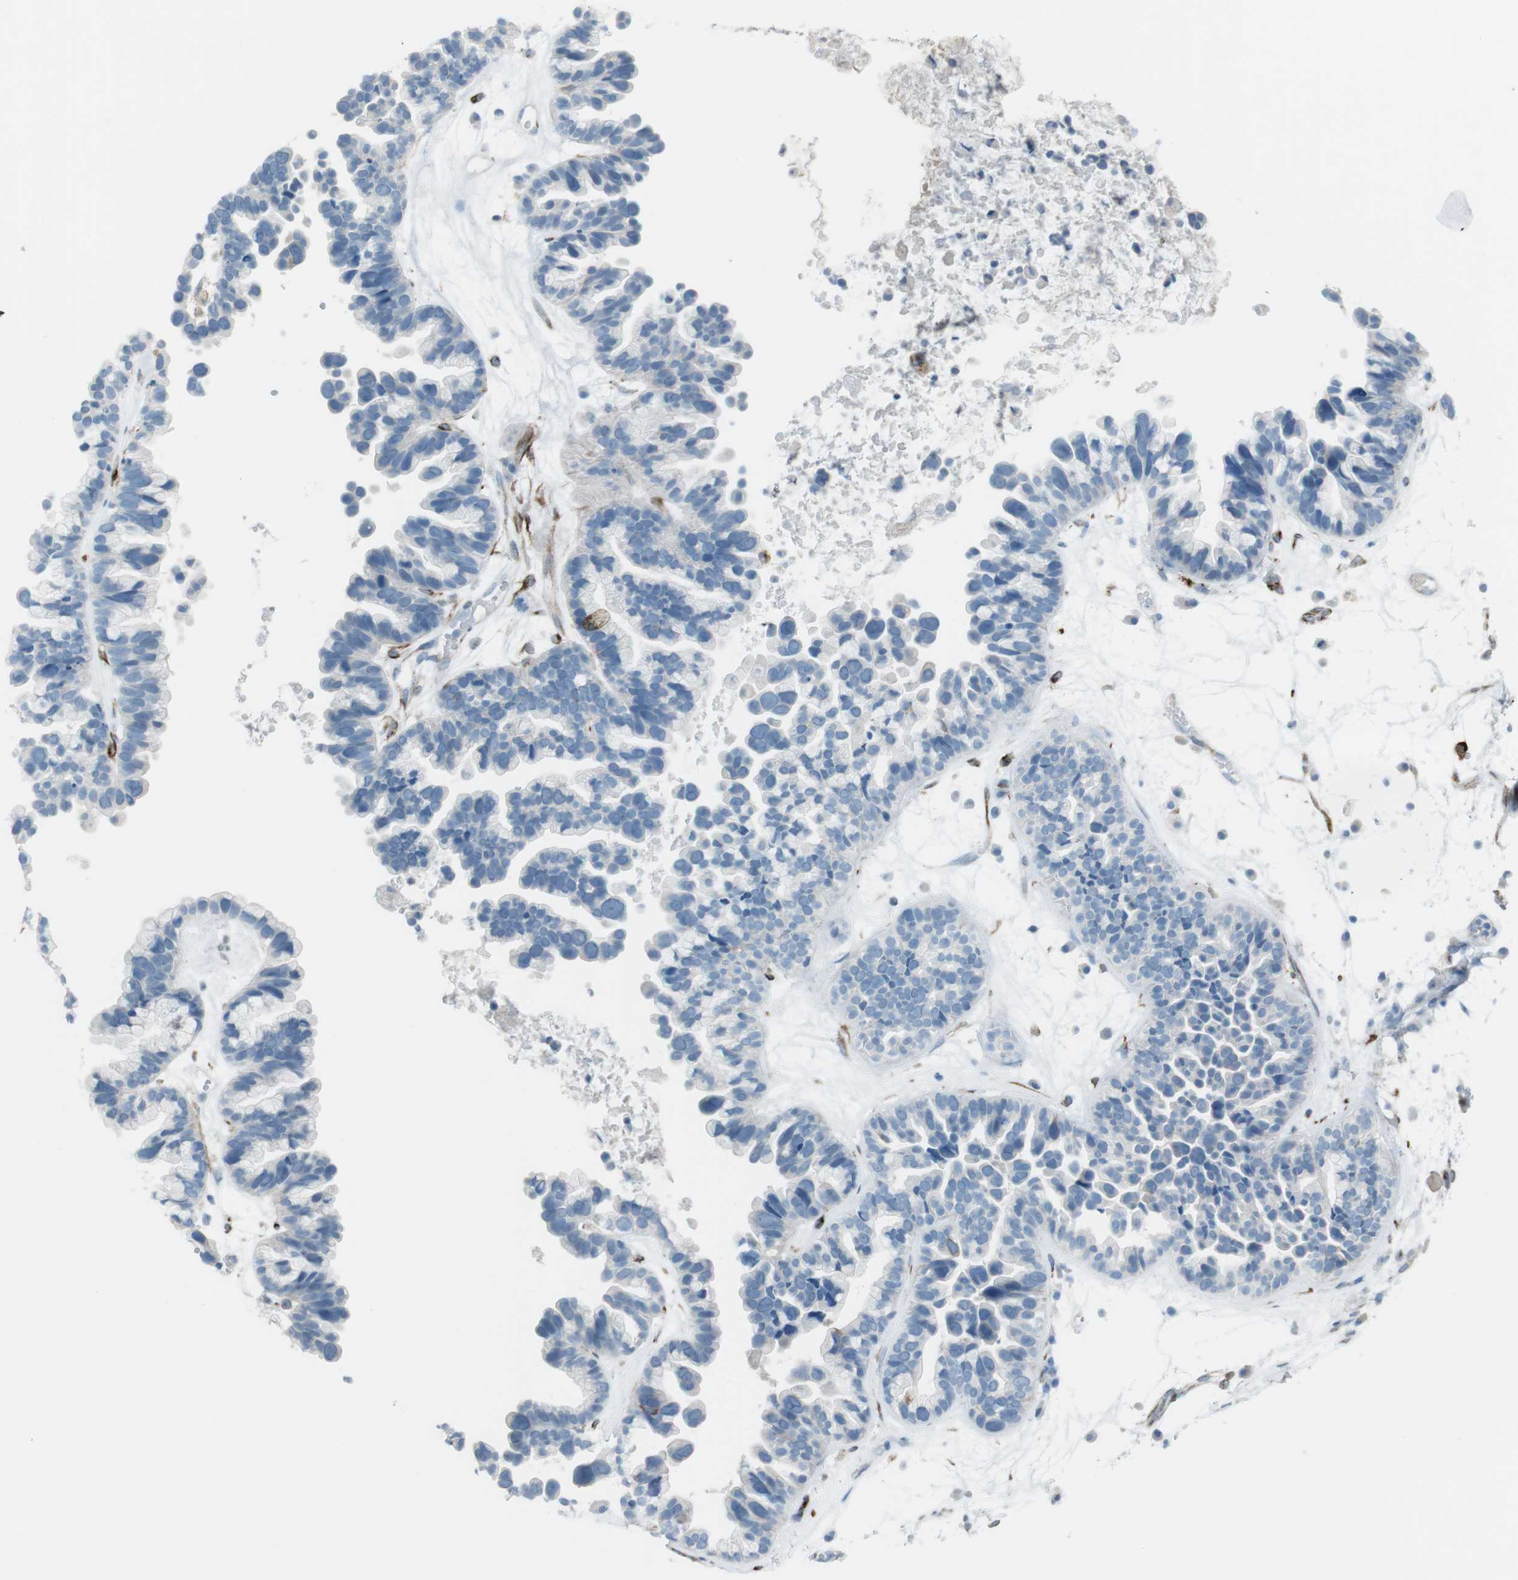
{"staining": {"intensity": "negative", "quantity": "none", "location": "none"}, "tissue": "ovarian cancer", "cell_type": "Tumor cells", "image_type": "cancer", "snomed": [{"axis": "morphology", "description": "Cystadenocarcinoma, serous, NOS"}, {"axis": "topography", "description": "Ovary"}], "caption": "Immunohistochemical staining of human ovarian cancer demonstrates no significant expression in tumor cells. (Stains: DAB immunohistochemistry (IHC) with hematoxylin counter stain, Microscopy: brightfield microscopy at high magnification).", "gene": "TUBB2A", "patient": {"sex": "female", "age": 56}}